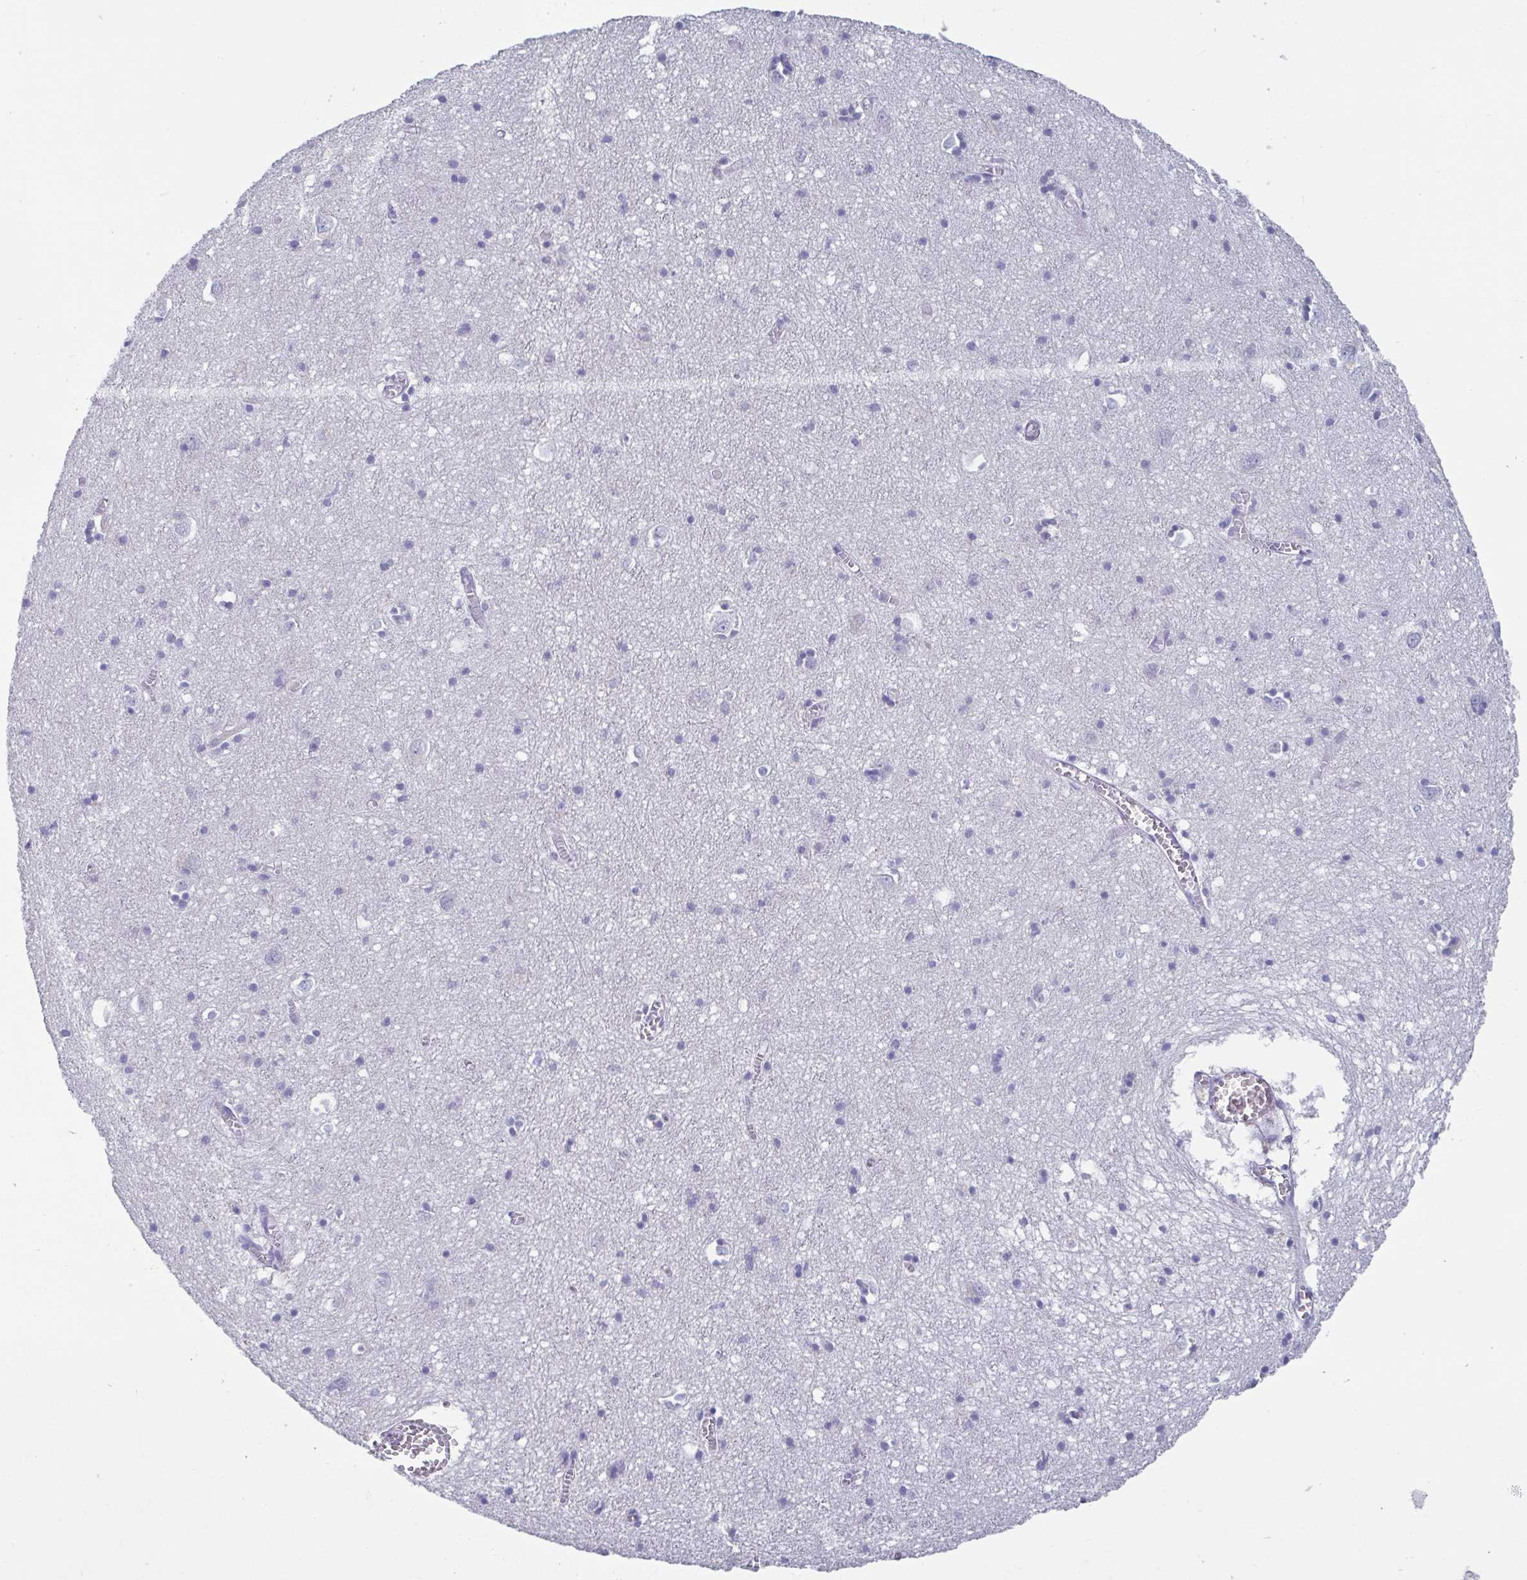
{"staining": {"intensity": "negative", "quantity": "none", "location": "none"}, "tissue": "cerebral cortex", "cell_type": "Endothelial cells", "image_type": "normal", "snomed": [{"axis": "morphology", "description": "Normal tissue, NOS"}, {"axis": "topography", "description": "Cerebral cortex"}], "caption": "The micrograph reveals no significant staining in endothelial cells of cerebral cortex. (DAB immunohistochemistry (IHC) visualized using brightfield microscopy, high magnification).", "gene": "SCGN", "patient": {"sex": "male", "age": 70}}